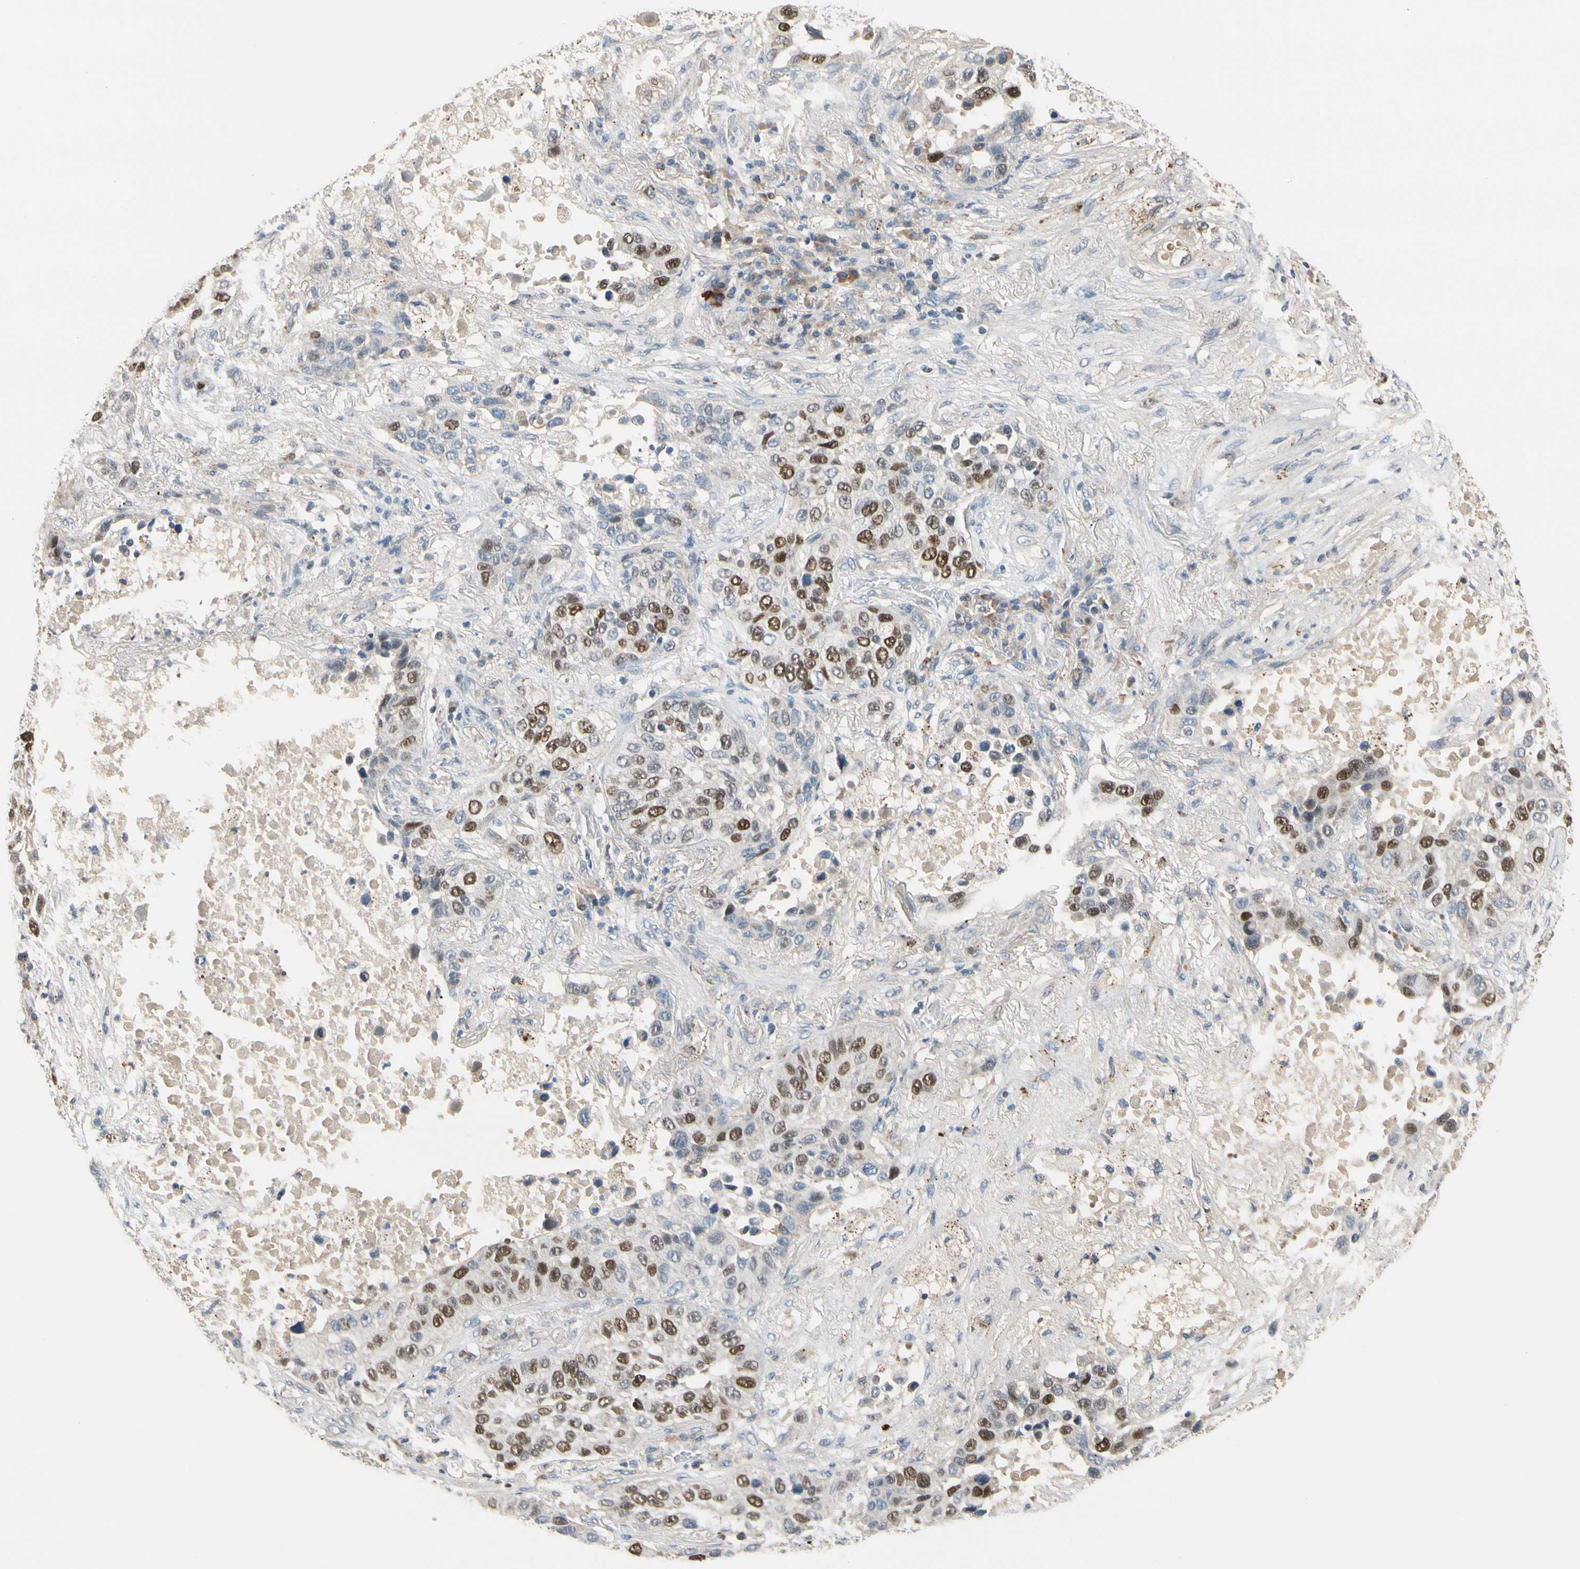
{"staining": {"intensity": "strong", "quantity": "25%-75%", "location": "nuclear"}, "tissue": "lung cancer", "cell_type": "Tumor cells", "image_type": "cancer", "snomed": [{"axis": "morphology", "description": "Squamous cell carcinoma, NOS"}, {"axis": "topography", "description": "Lung"}], "caption": "Immunohistochemistry (DAB (3,3'-diaminobenzidine)) staining of human lung cancer (squamous cell carcinoma) shows strong nuclear protein positivity in approximately 25%-75% of tumor cells. The protein of interest is shown in brown color, while the nuclei are stained blue.", "gene": "ZKSCAN4", "patient": {"sex": "male", "age": 57}}